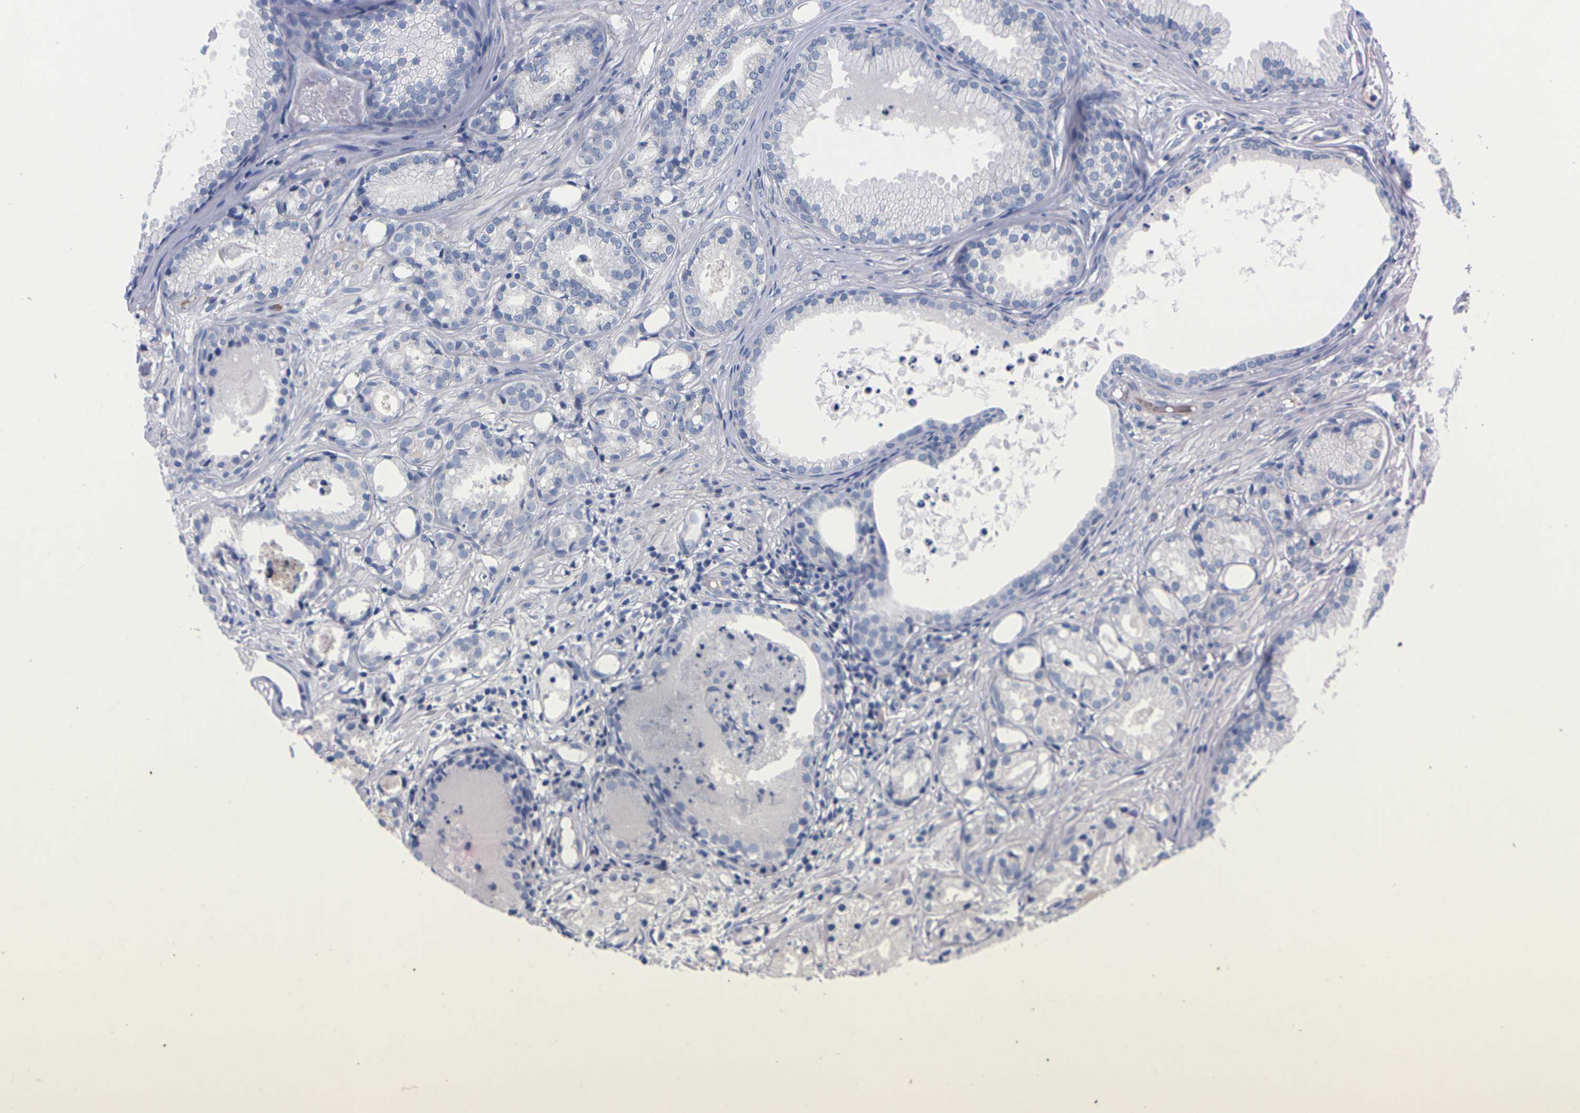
{"staining": {"intensity": "negative", "quantity": "none", "location": "none"}, "tissue": "prostate cancer", "cell_type": "Tumor cells", "image_type": "cancer", "snomed": [{"axis": "morphology", "description": "Adenocarcinoma, Low grade"}, {"axis": "topography", "description": "Prostate"}], "caption": "Prostate cancer was stained to show a protein in brown. There is no significant staining in tumor cells.", "gene": "FAM210A", "patient": {"sex": "male", "age": 72}}